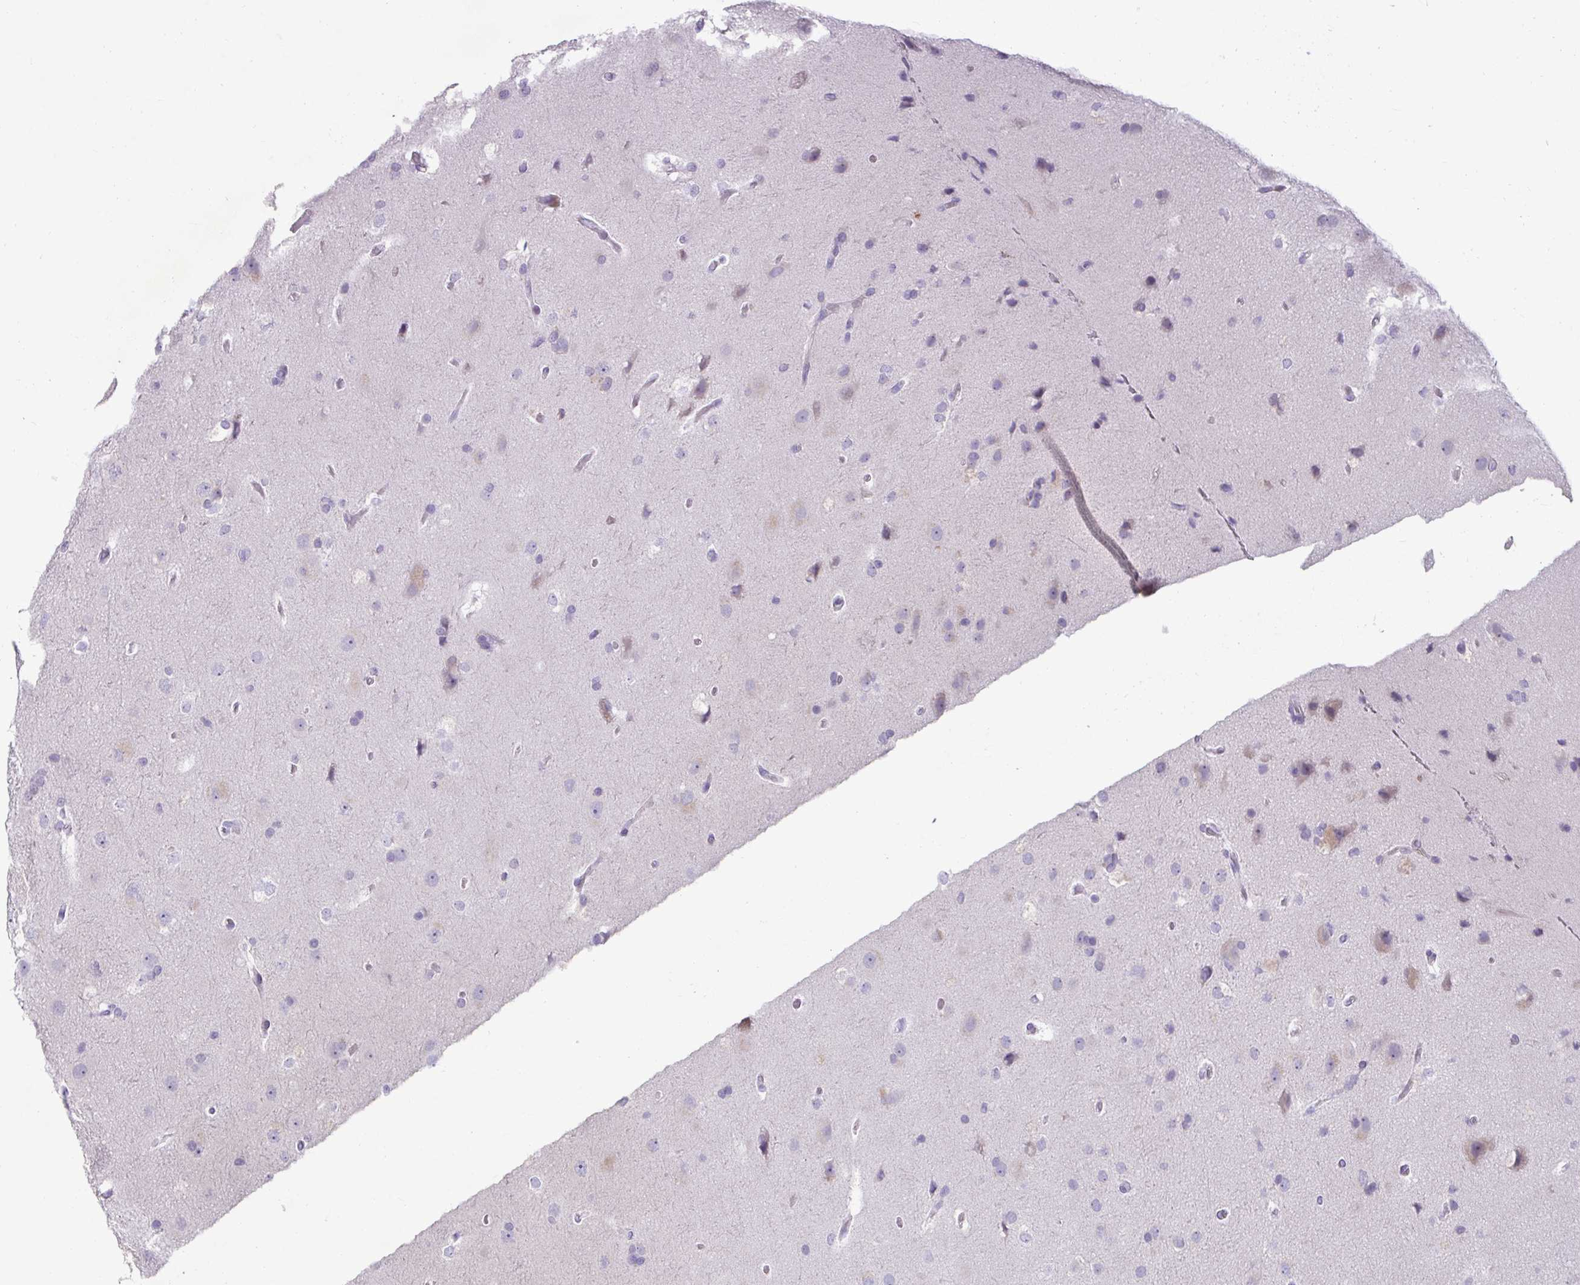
{"staining": {"intensity": "negative", "quantity": "none", "location": "none"}, "tissue": "glioma", "cell_type": "Tumor cells", "image_type": "cancer", "snomed": [{"axis": "morphology", "description": "Glioma, malignant, High grade"}, {"axis": "topography", "description": "Brain"}], "caption": "Protein analysis of glioma shows no significant positivity in tumor cells.", "gene": "CHIA", "patient": {"sex": "male", "age": 56}}